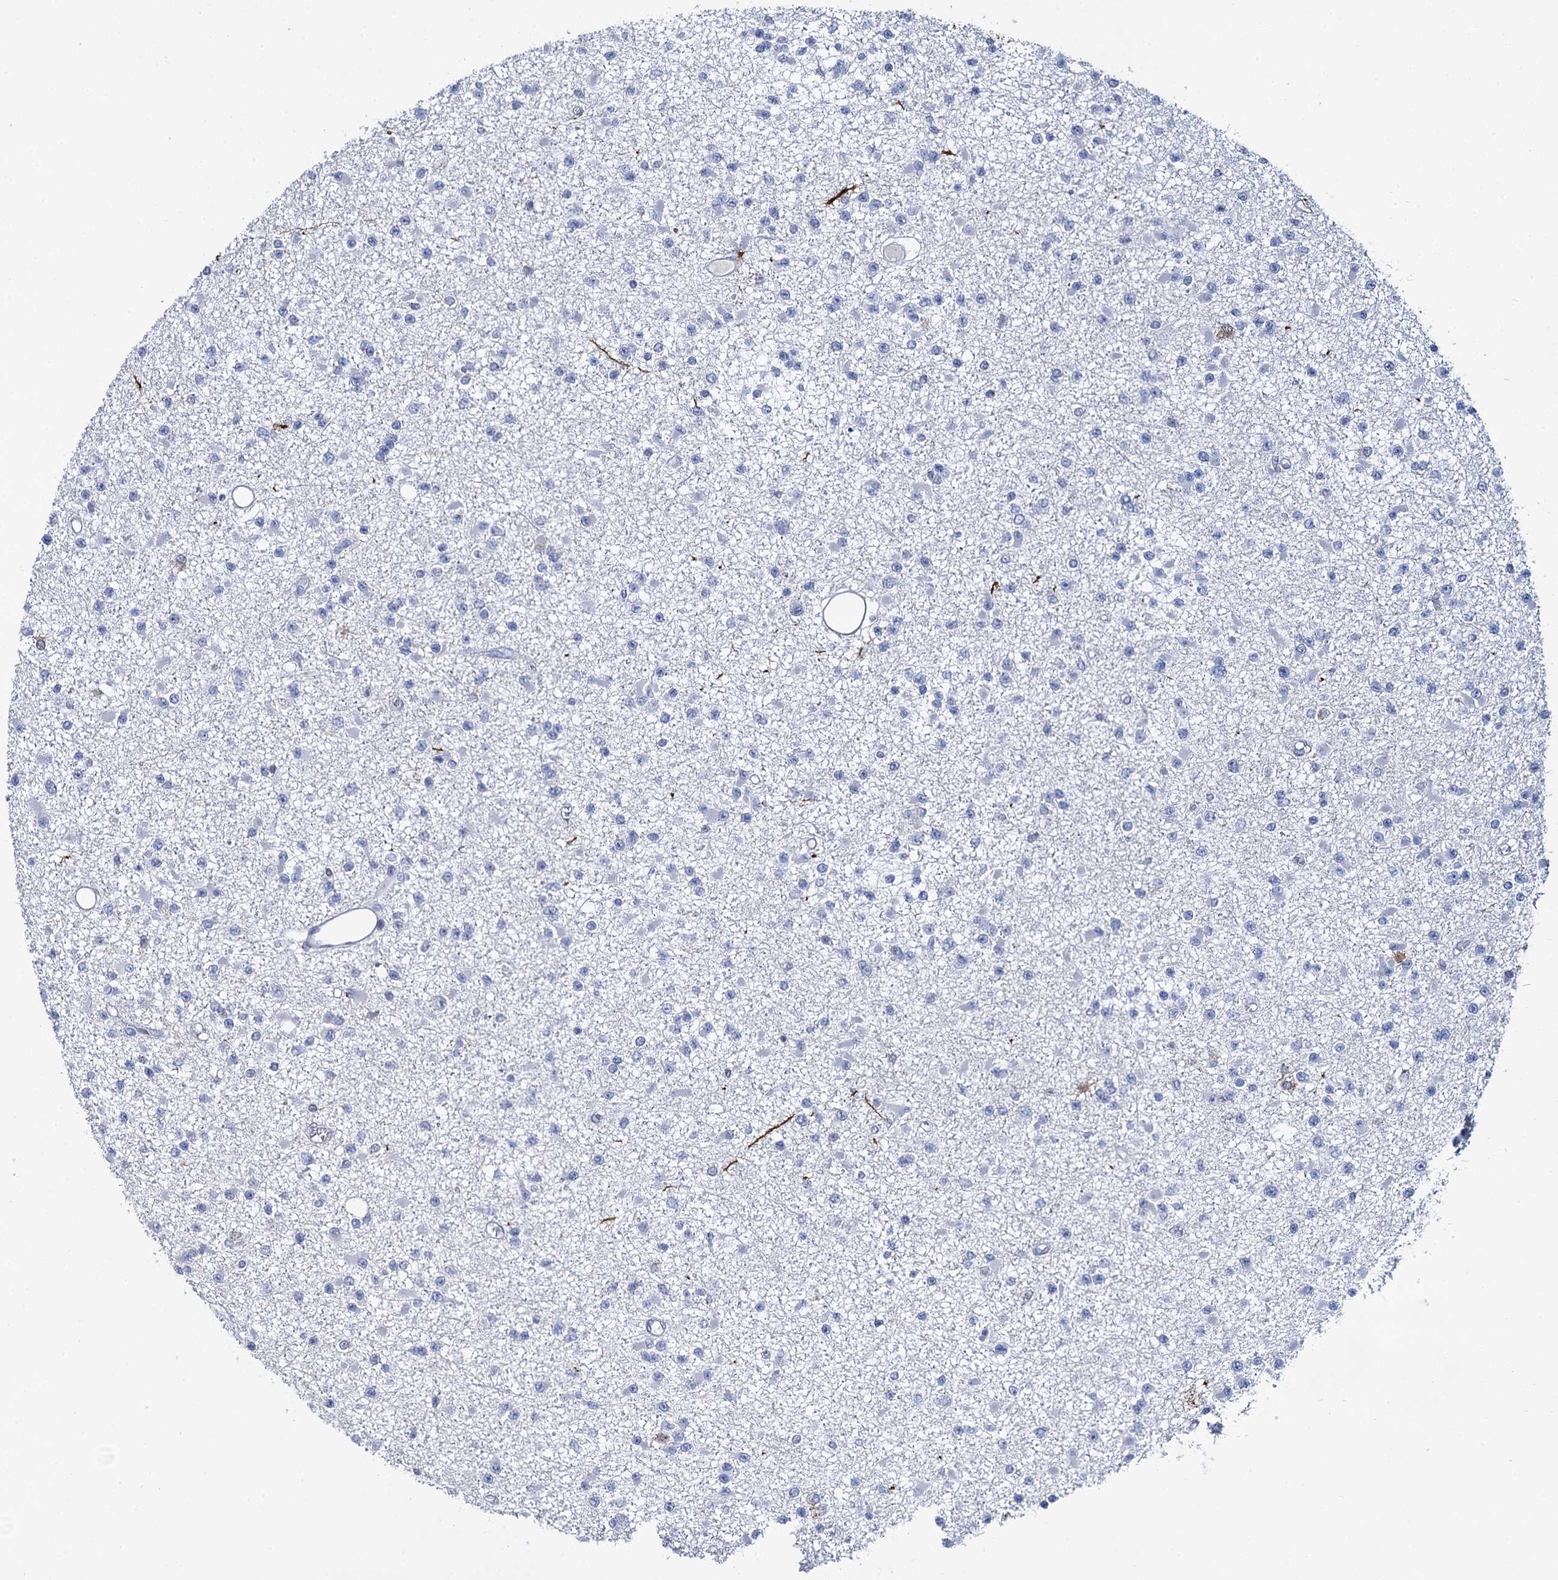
{"staining": {"intensity": "negative", "quantity": "none", "location": "none"}, "tissue": "glioma", "cell_type": "Tumor cells", "image_type": "cancer", "snomed": [{"axis": "morphology", "description": "Glioma, malignant, Low grade"}, {"axis": "topography", "description": "Brain"}], "caption": "Photomicrograph shows no protein expression in tumor cells of malignant glioma (low-grade) tissue. (Brightfield microscopy of DAB (3,3'-diaminobenzidine) immunohistochemistry at high magnification).", "gene": "FABP5", "patient": {"sex": "female", "age": 22}}